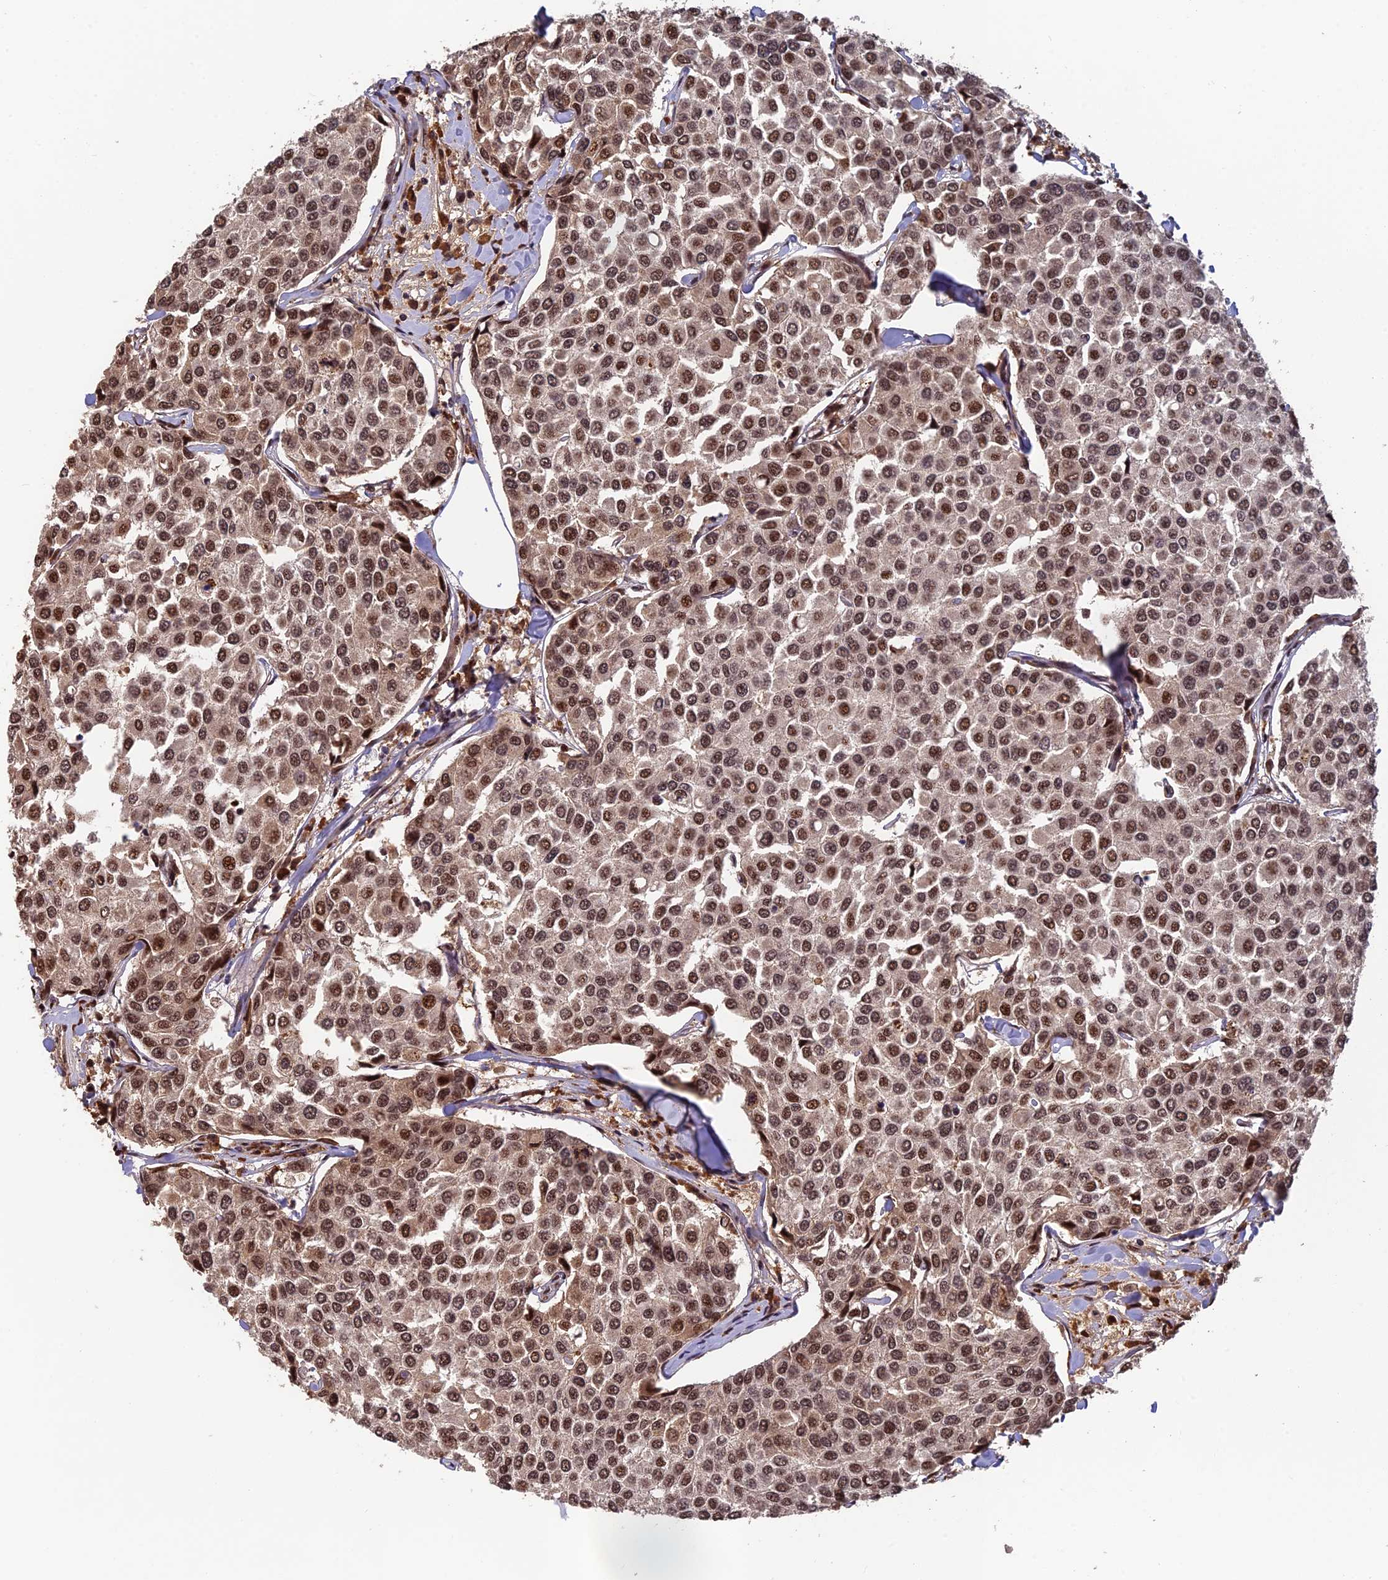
{"staining": {"intensity": "moderate", "quantity": ">75%", "location": "nuclear"}, "tissue": "breast cancer", "cell_type": "Tumor cells", "image_type": "cancer", "snomed": [{"axis": "morphology", "description": "Duct carcinoma"}, {"axis": "topography", "description": "Breast"}], "caption": "This is an image of immunohistochemistry (IHC) staining of breast cancer, which shows moderate positivity in the nuclear of tumor cells.", "gene": "OSBPL1A", "patient": {"sex": "female", "age": 55}}